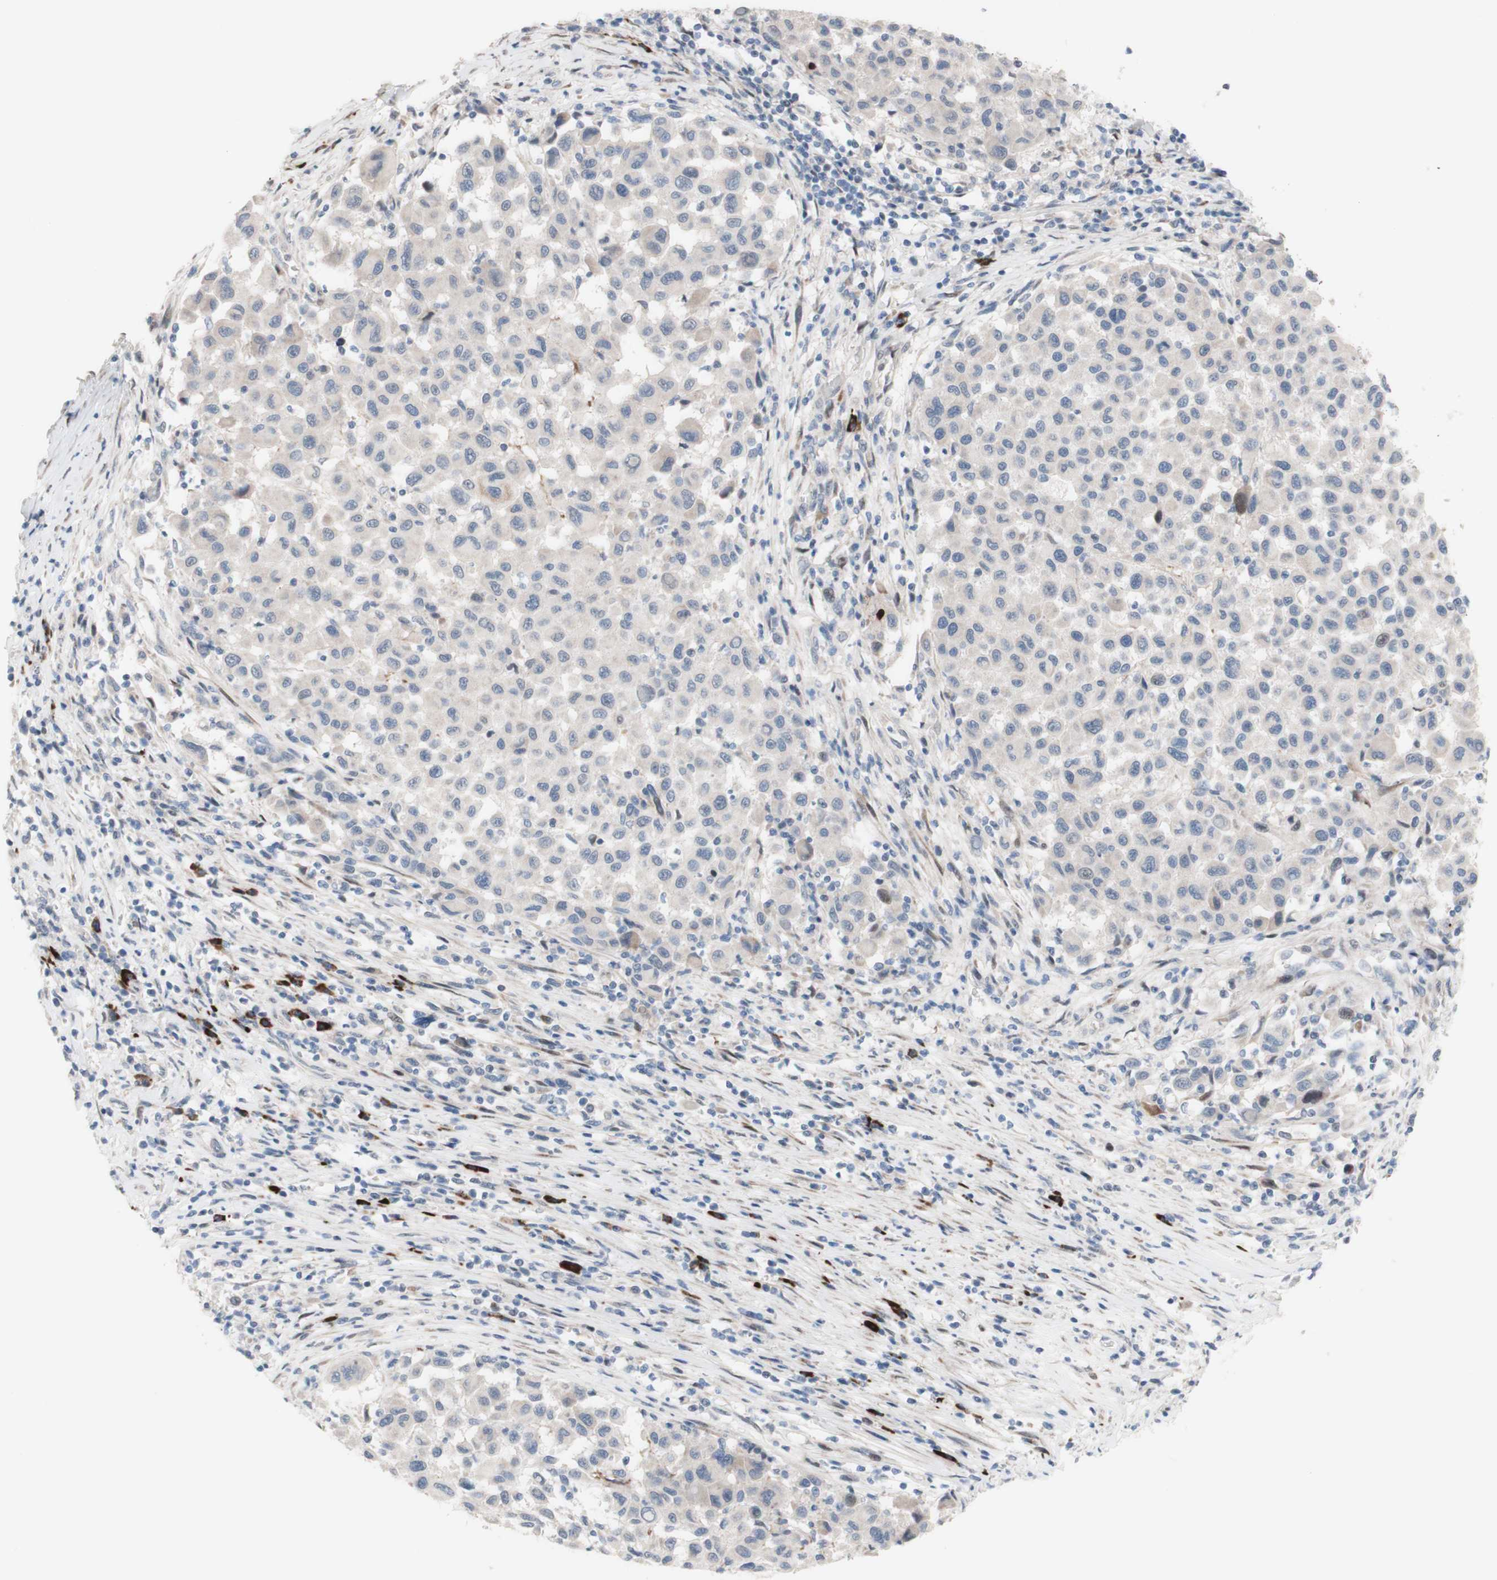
{"staining": {"intensity": "negative", "quantity": "none", "location": "none"}, "tissue": "melanoma", "cell_type": "Tumor cells", "image_type": "cancer", "snomed": [{"axis": "morphology", "description": "Malignant melanoma, Metastatic site"}, {"axis": "topography", "description": "Lymph node"}], "caption": "The immunohistochemistry photomicrograph has no significant staining in tumor cells of melanoma tissue. (DAB (3,3'-diaminobenzidine) immunohistochemistry (IHC) with hematoxylin counter stain).", "gene": "PHTF2", "patient": {"sex": "male", "age": 61}}